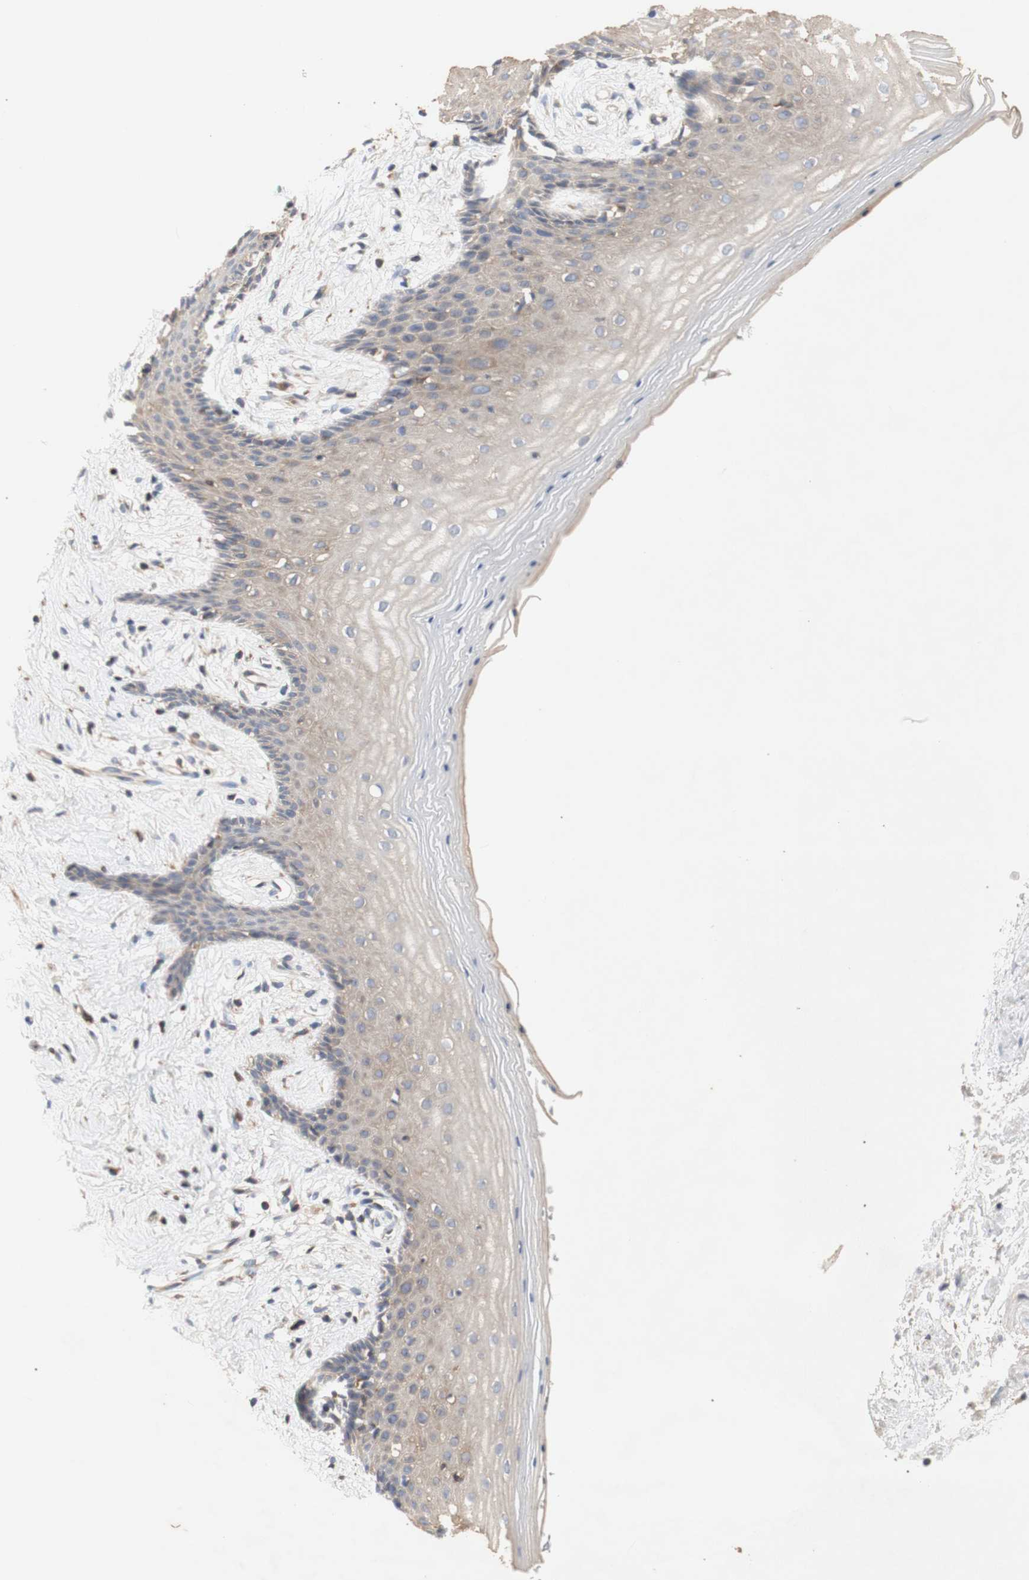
{"staining": {"intensity": "weak", "quantity": ">75%", "location": "cytoplasmic/membranous"}, "tissue": "vagina", "cell_type": "Squamous epithelial cells", "image_type": "normal", "snomed": [{"axis": "morphology", "description": "Normal tissue, NOS"}, {"axis": "topography", "description": "Vagina"}], "caption": "A high-resolution histopathology image shows immunohistochemistry (IHC) staining of benign vagina, which shows weak cytoplasmic/membranous staining in approximately >75% of squamous epithelial cells. The staining was performed using DAB to visualize the protein expression in brown, while the nuclei were stained in blue with hematoxylin (Magnification: 20x).", "gene": "IKBKG", "patient": {"sex": "female", "age": 44}}